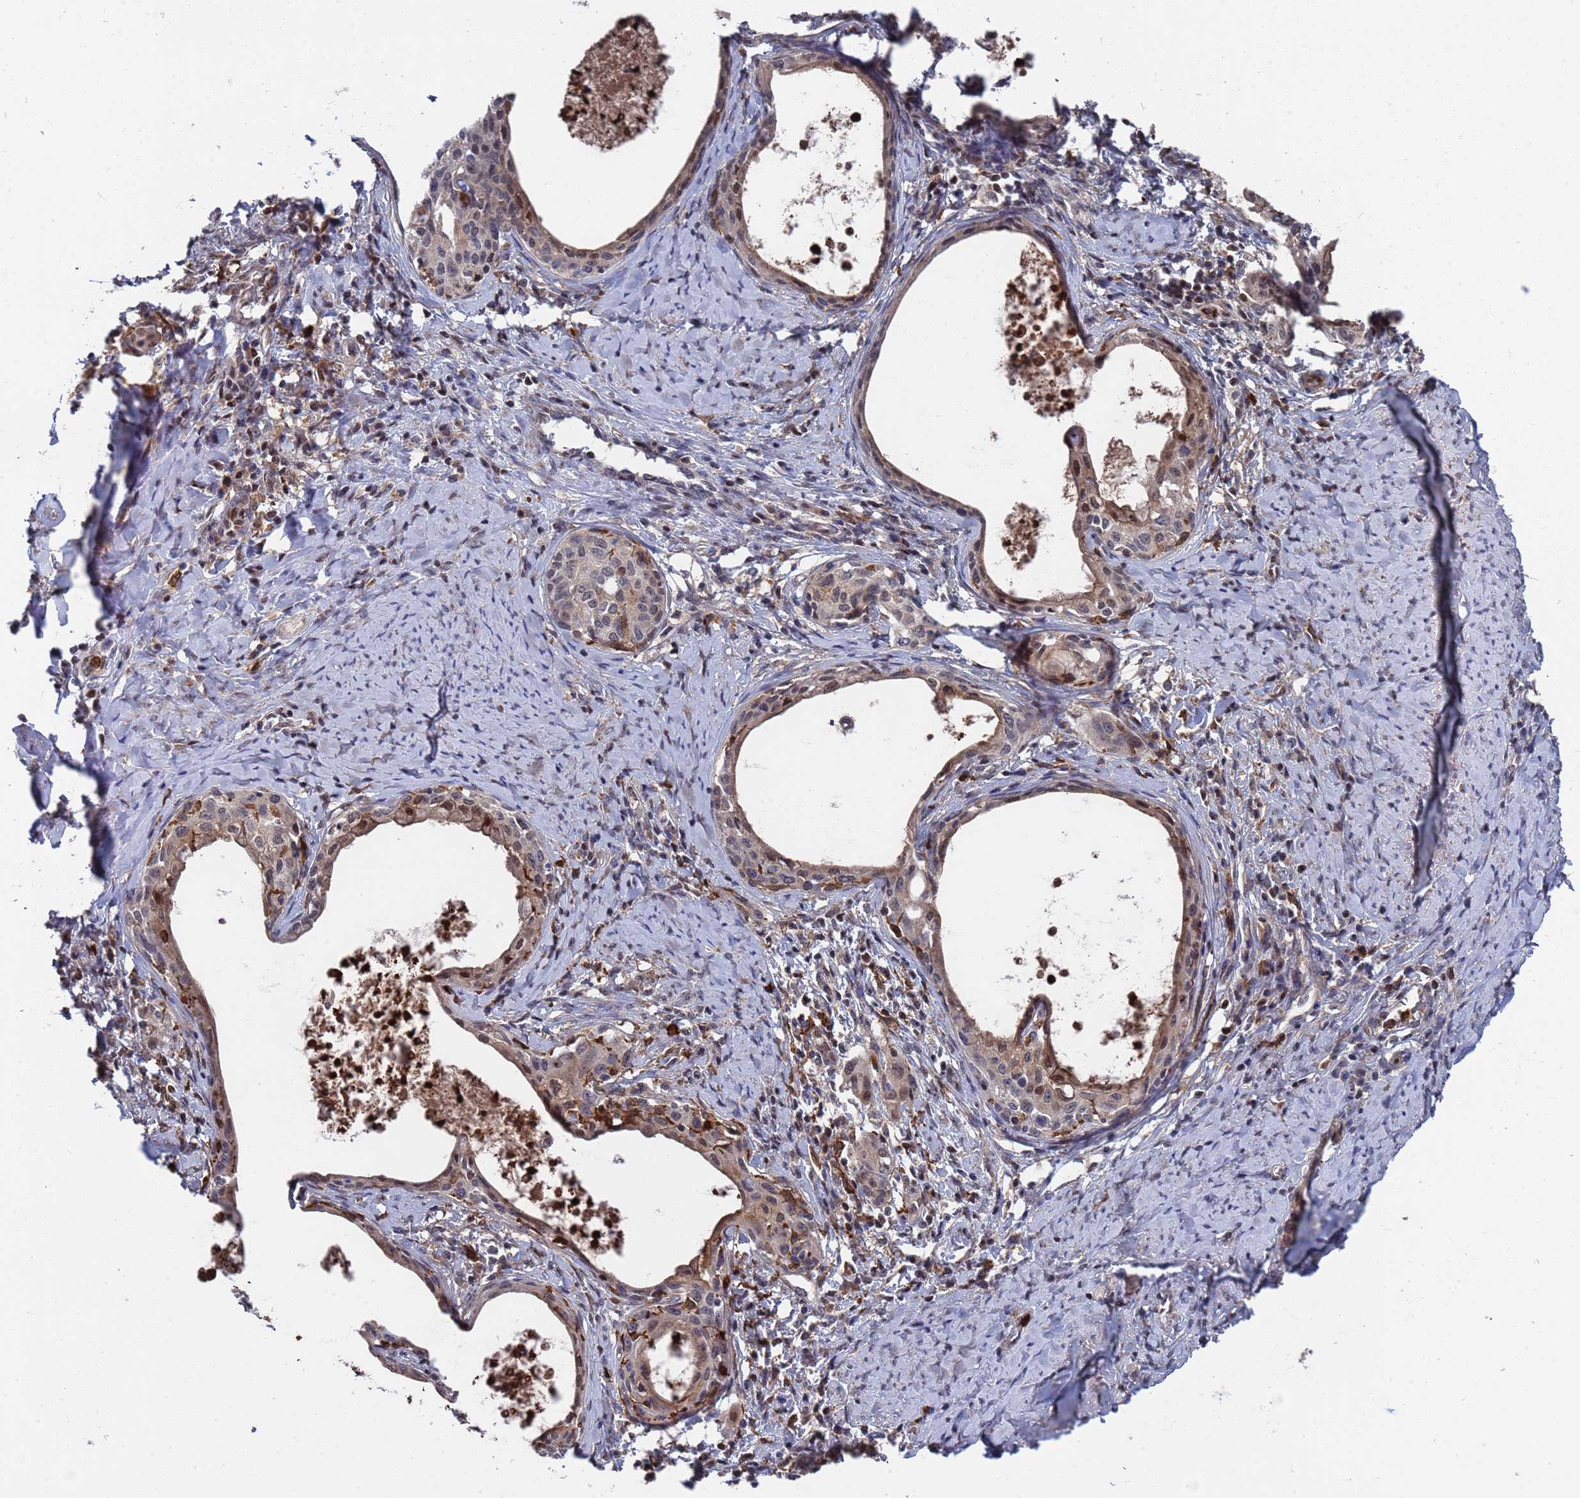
{"staining": {"intensity": "moderate", "quantity": "<25%", "location": "cytoplasmic/membranous,nuclear"}, "tissue": "cervical cancer", "cell_type": "Tumor cells", "image_type": "cancer", "snomed": [{"axis": "morphology", "description": "Squamous cell carcinoma, NOS"}, {"axis": "morphology", "description": "Adenocarcinoma, NOS"}, {"axis": "topography", "description": "Cervix"}], "caption": "IHC (DAB (3,3'-diaminobenzidine)) staining of human adenocarcinoma (cervical) shows moderate cytoplasmic/membranous and nuclear protein expression in about <25% of tumor cells.", "gene": "TMBIM6", "patient": {"sex": "female", "age": 52}}